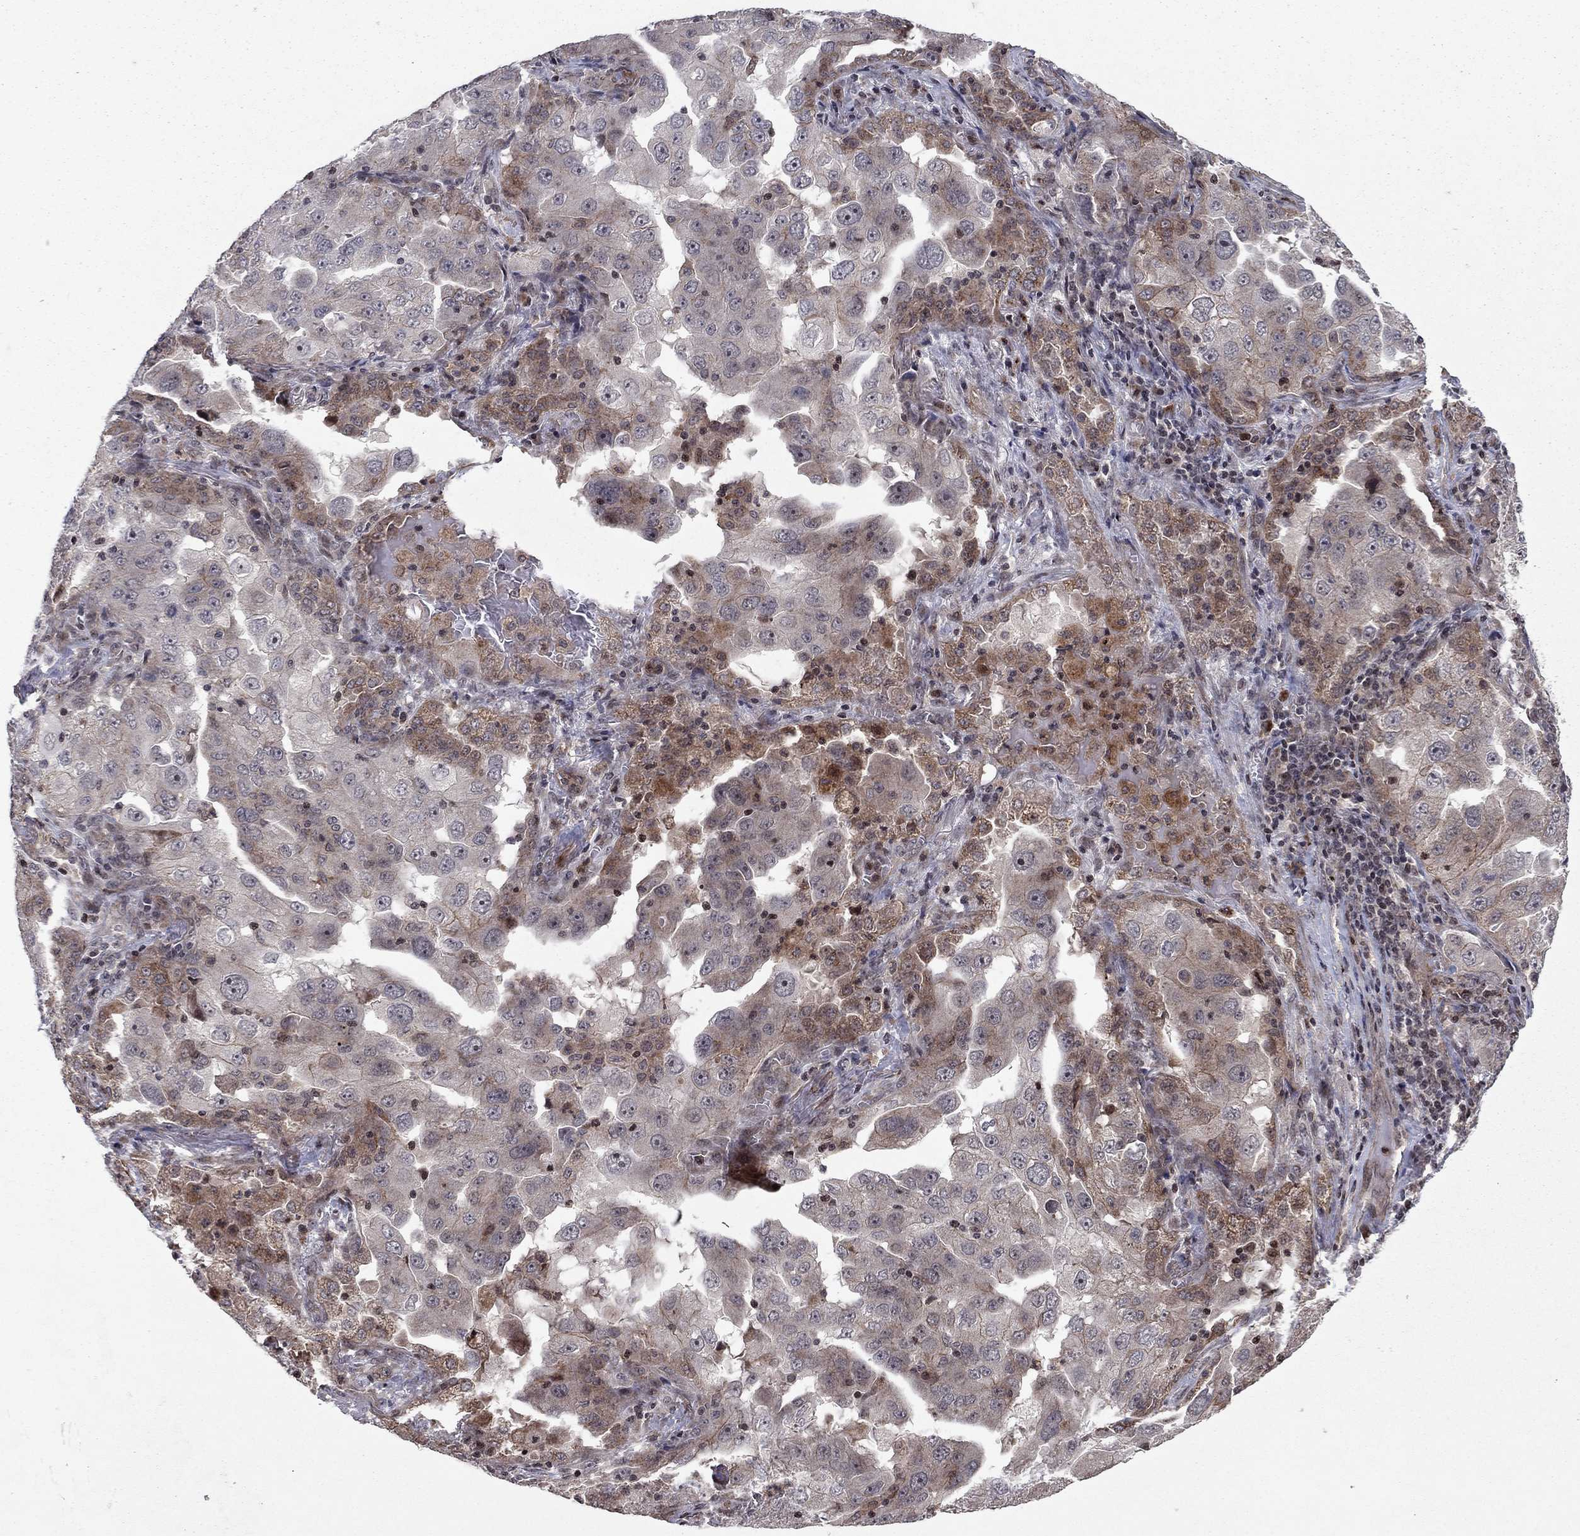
{"staining": {"intensity": "weak", "quantity": "<25%", "location": "cytoplasmic/membranous"}, "tissue": "lung cancer", "cell_type": "Tumor cells", "image_type": "cancer", "snomed": [{"axis": "morphology", "description": "Adenocarcinoma, NOS"}, {"axis": "topography", "description": "Lung"}], "caption": "The histopathology image demonstrates no significant expression in tumor cells of lung cancer (adenocarcinoma).", "gene": "SORBS1", "patient": {"sex": "female", "age": 61}}